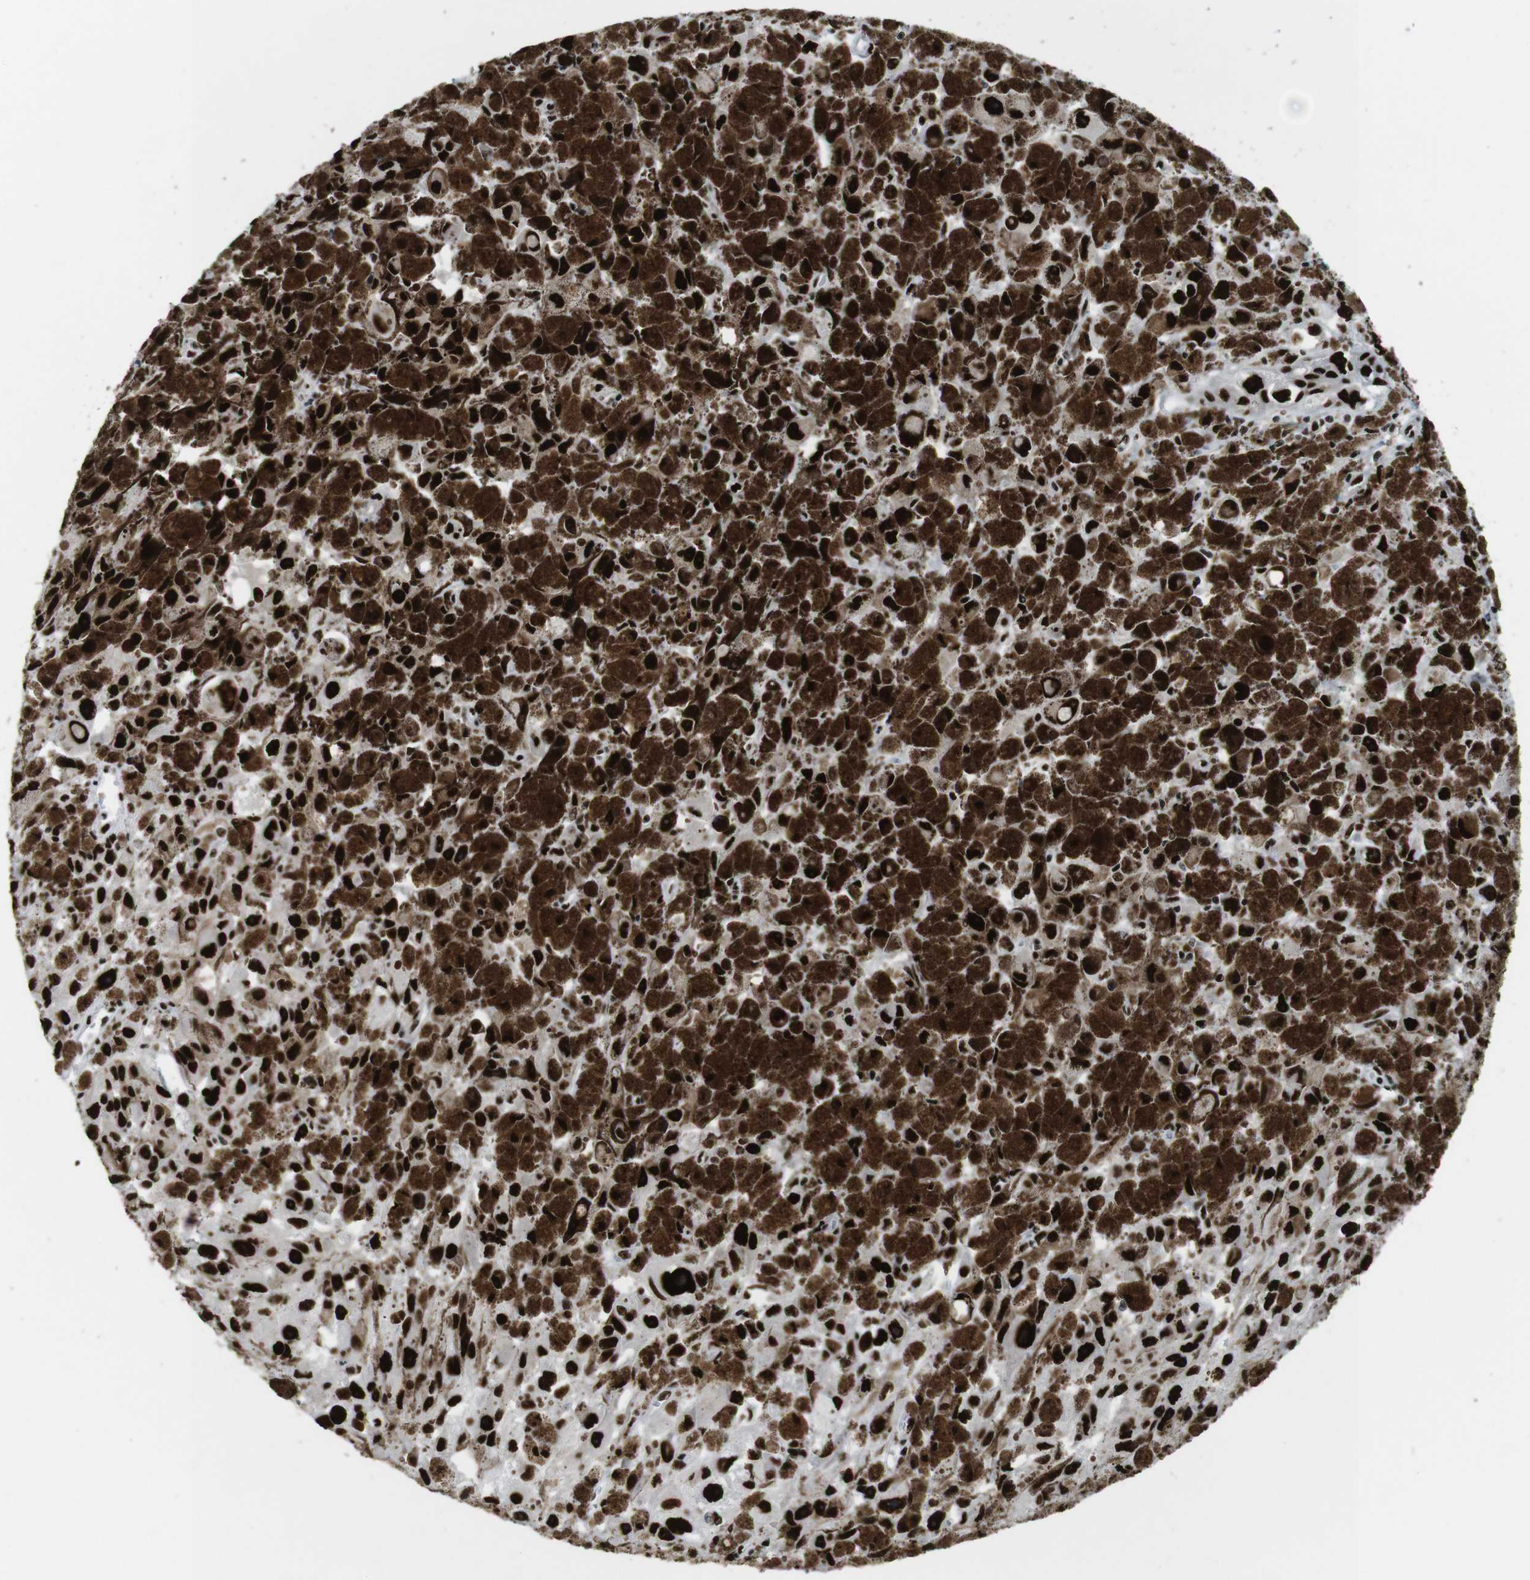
{"staining": {"intensity": "strong", "quantity": ">75%", "location": "nuclear"}, "tissue": "melanoma", "cell_type": "Tumor cells", "image_type": "cancer", "snomed": [{"axis": "morphology", "description": "Malignant melanoma, NOS"}, {"axis": "topography", "description": "Skin"}], "caption": "This micrograph exhibits immunohistochemistry staining of malignant melanoma, with high strong nuclear expression in approximately >75% of tumor cells.", "gene": "PSME3", "patient": {"sex": "female", "age": 104}}